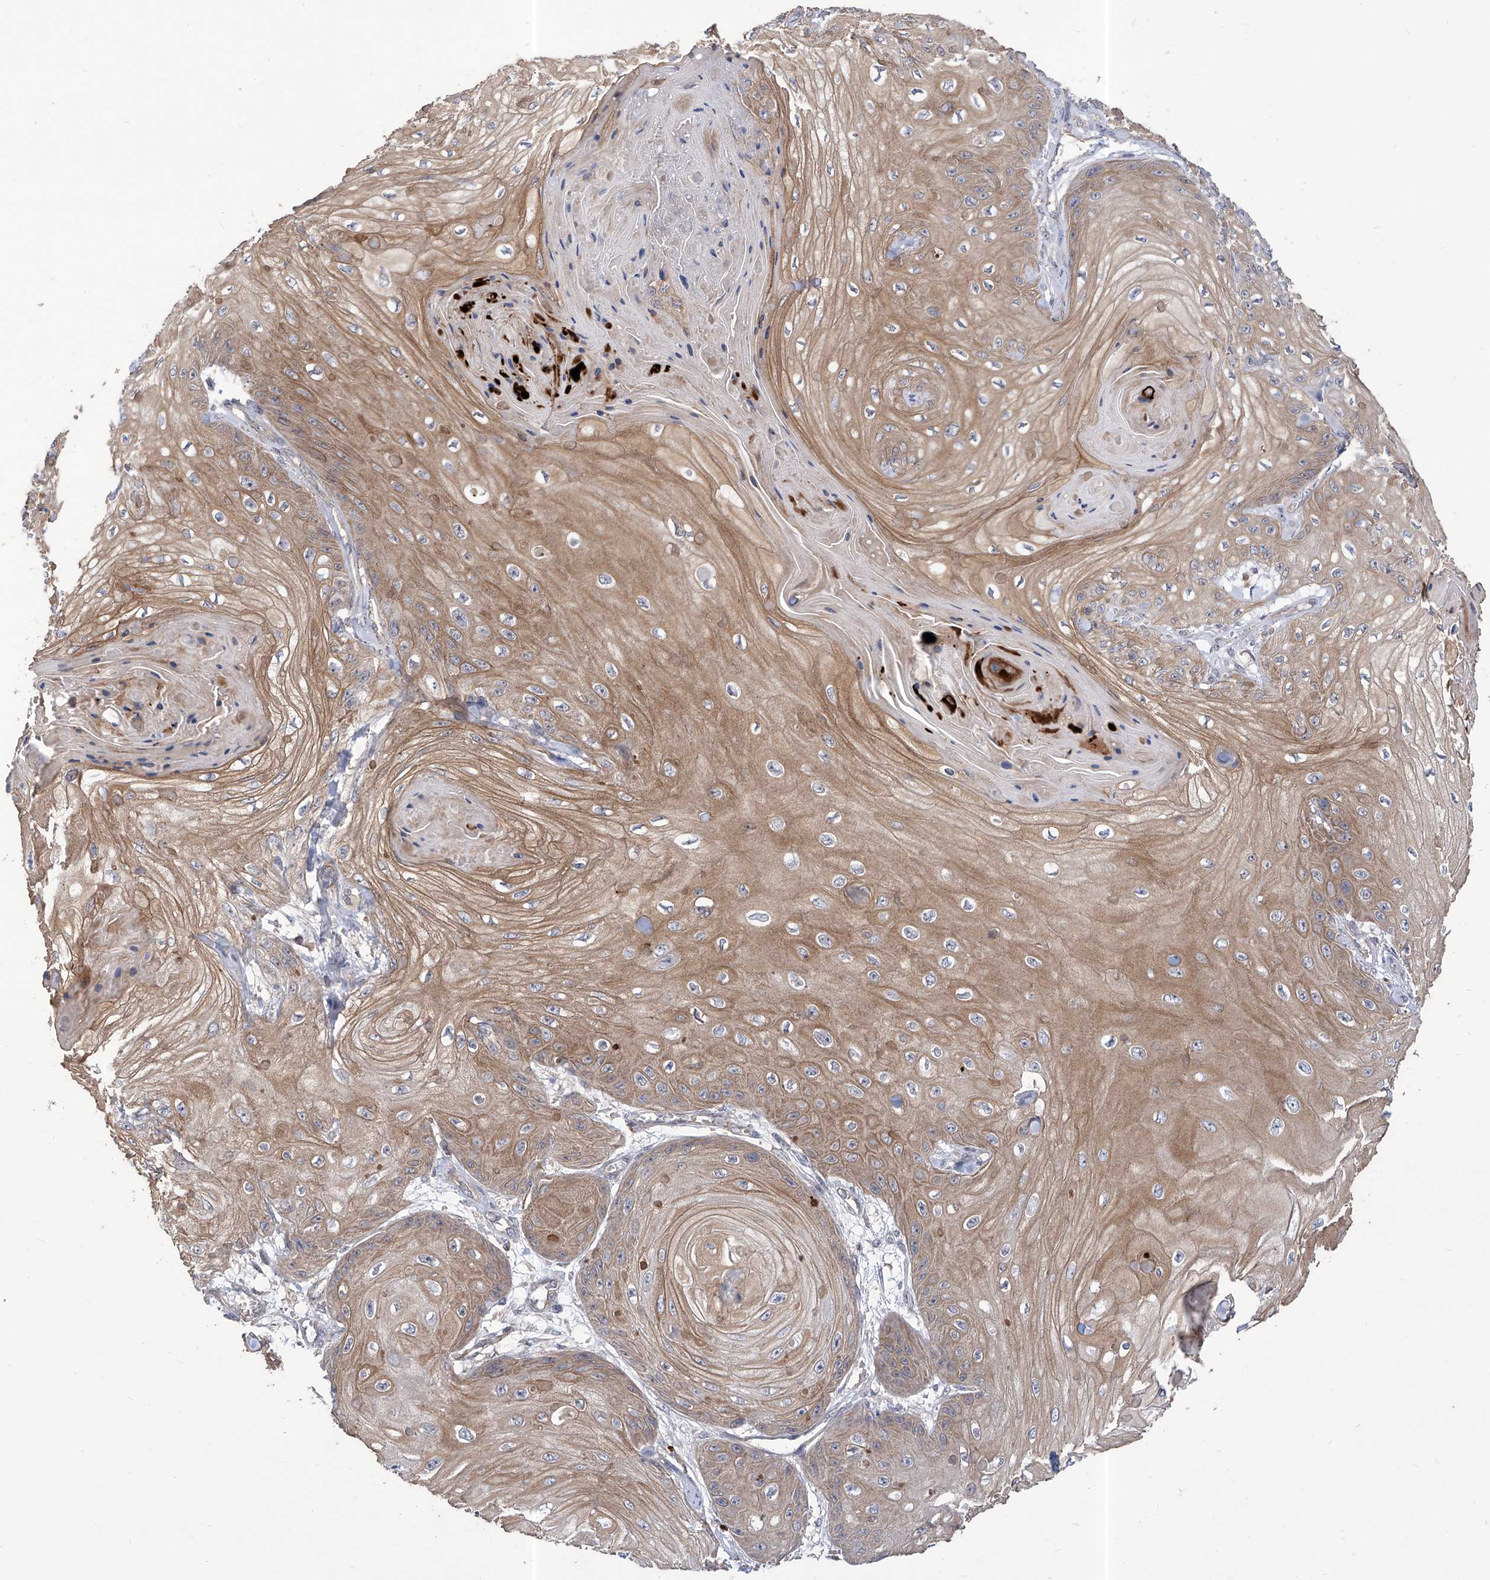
{"staining": {"intensity": "moderate", "quantity": ">75%", "location": "cytoplasmic/membranous"}, "tissue": "skin cancer", "cell_type": "Tumor cells", "image_type": "cancer", "snomed": [{"axis": "morphology", "description": "Squamous cell carcinoma, NOS"}, {"axis": "topography", "description": "Skin"}], "caption": "An immunohistochemistry micrograph of tumor tissue is shown. Protein staining in brown labels moderate cytoplasmic/membranous positivity in skin cancer (squamous cell carcinoma) within tumor cells. (Stains: DAB (3,3'-diaminobenzidine) in brown, nuclei in blue, Microscopy: brightfield microscopy at high magnification).", "gene": "KIFC2", "patient": {"sex": "male", "age": 74}}